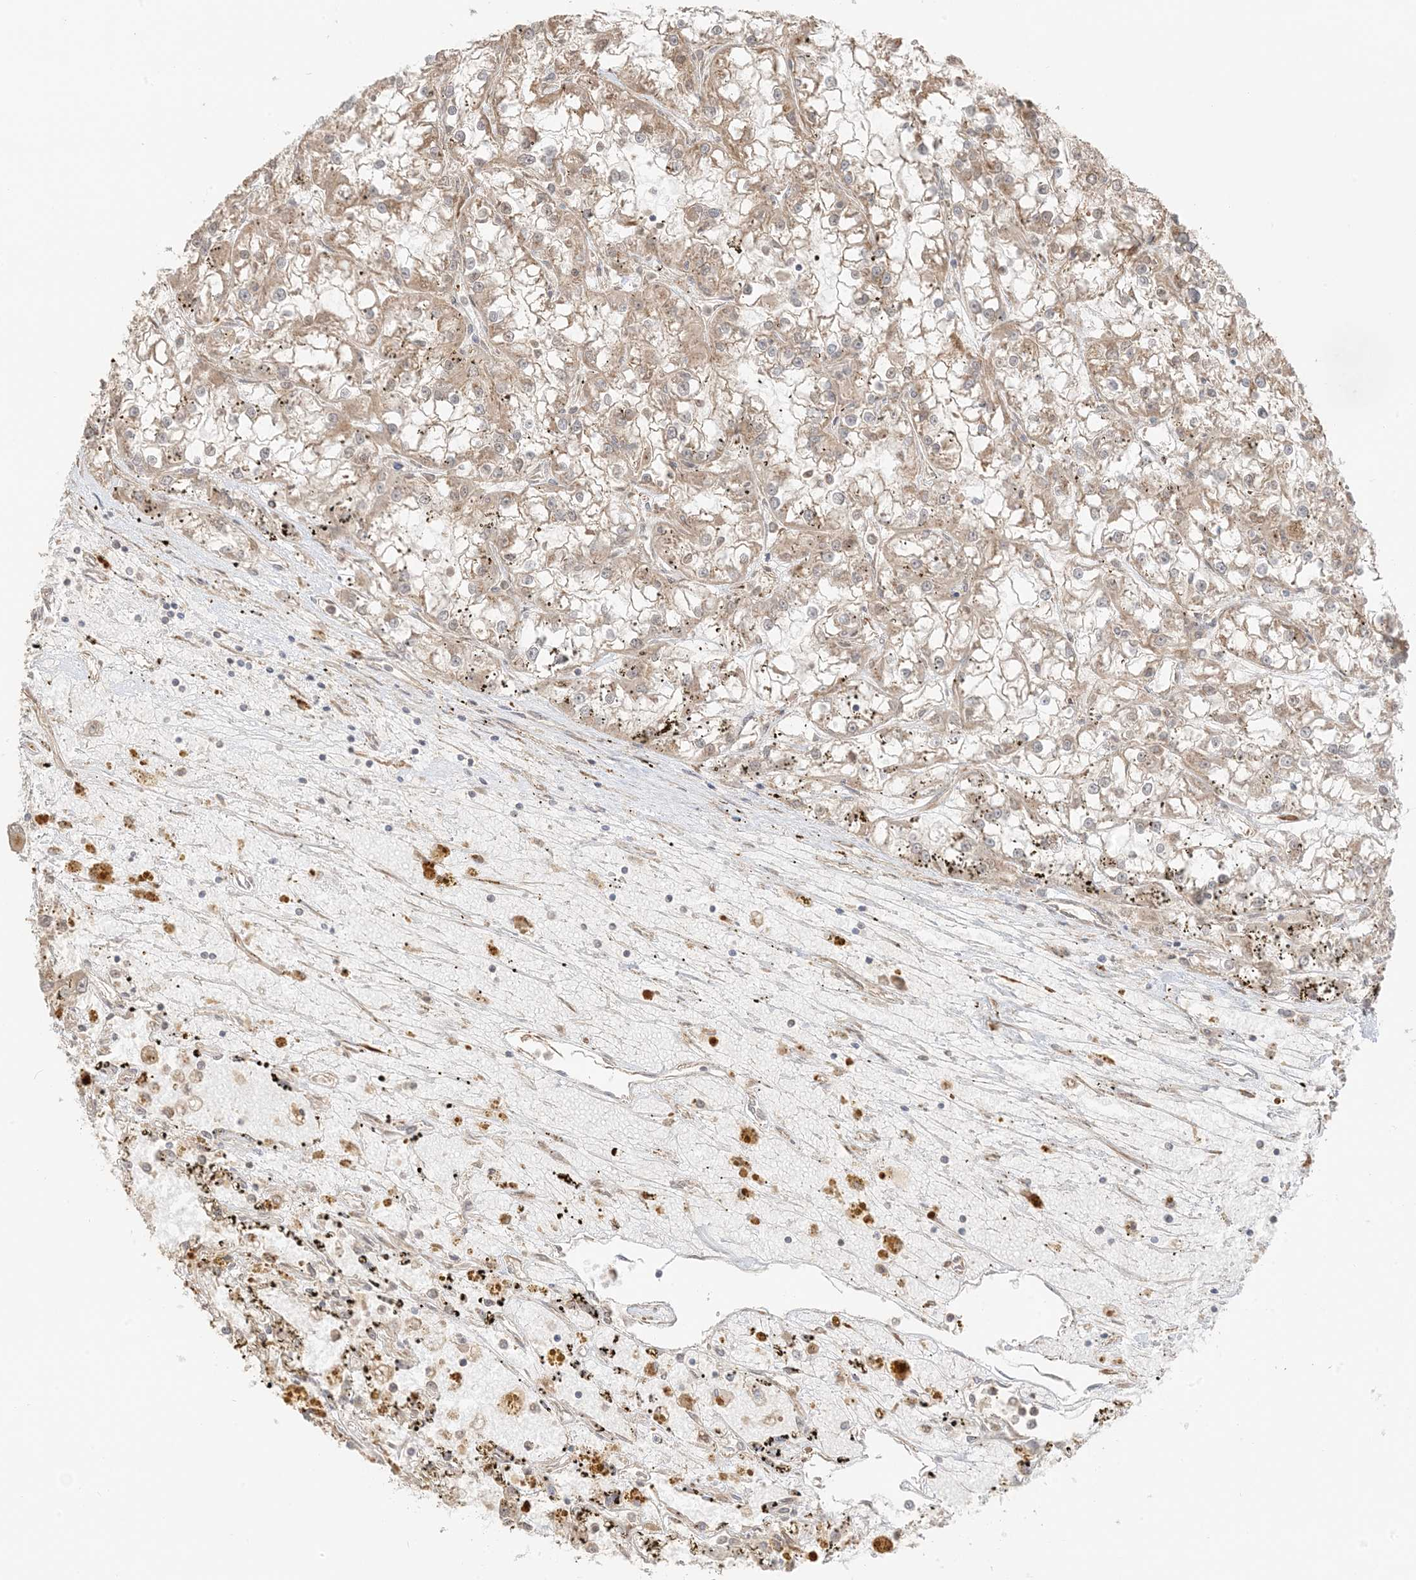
{"staining": {"intensity": "moderate", "quantity": ">75%", "location": "cytoplasmic/membranous"}, "tissue": "renal cancer", "cell_type": "Tumor cells", "image_type": "cancer", "snomed": [{"axis": "morphology", "description": "Adenocarcinoma, NOS"}, {"axis": "topography", "description": "Kidney"}], "caption": "High-magnification brightfield microscopy of renal cancer (adenocarcinoma) stained with DAB (3,3'-diaminobenzidine) (brown) and counterstained with hematoxylin (blue). tumor cells exhibit moderate cytoplasmic/membranous staining is seen in about>75% of cells.", "gene": "N4BP3", "patient": {"sex": "female", "age": 52}}